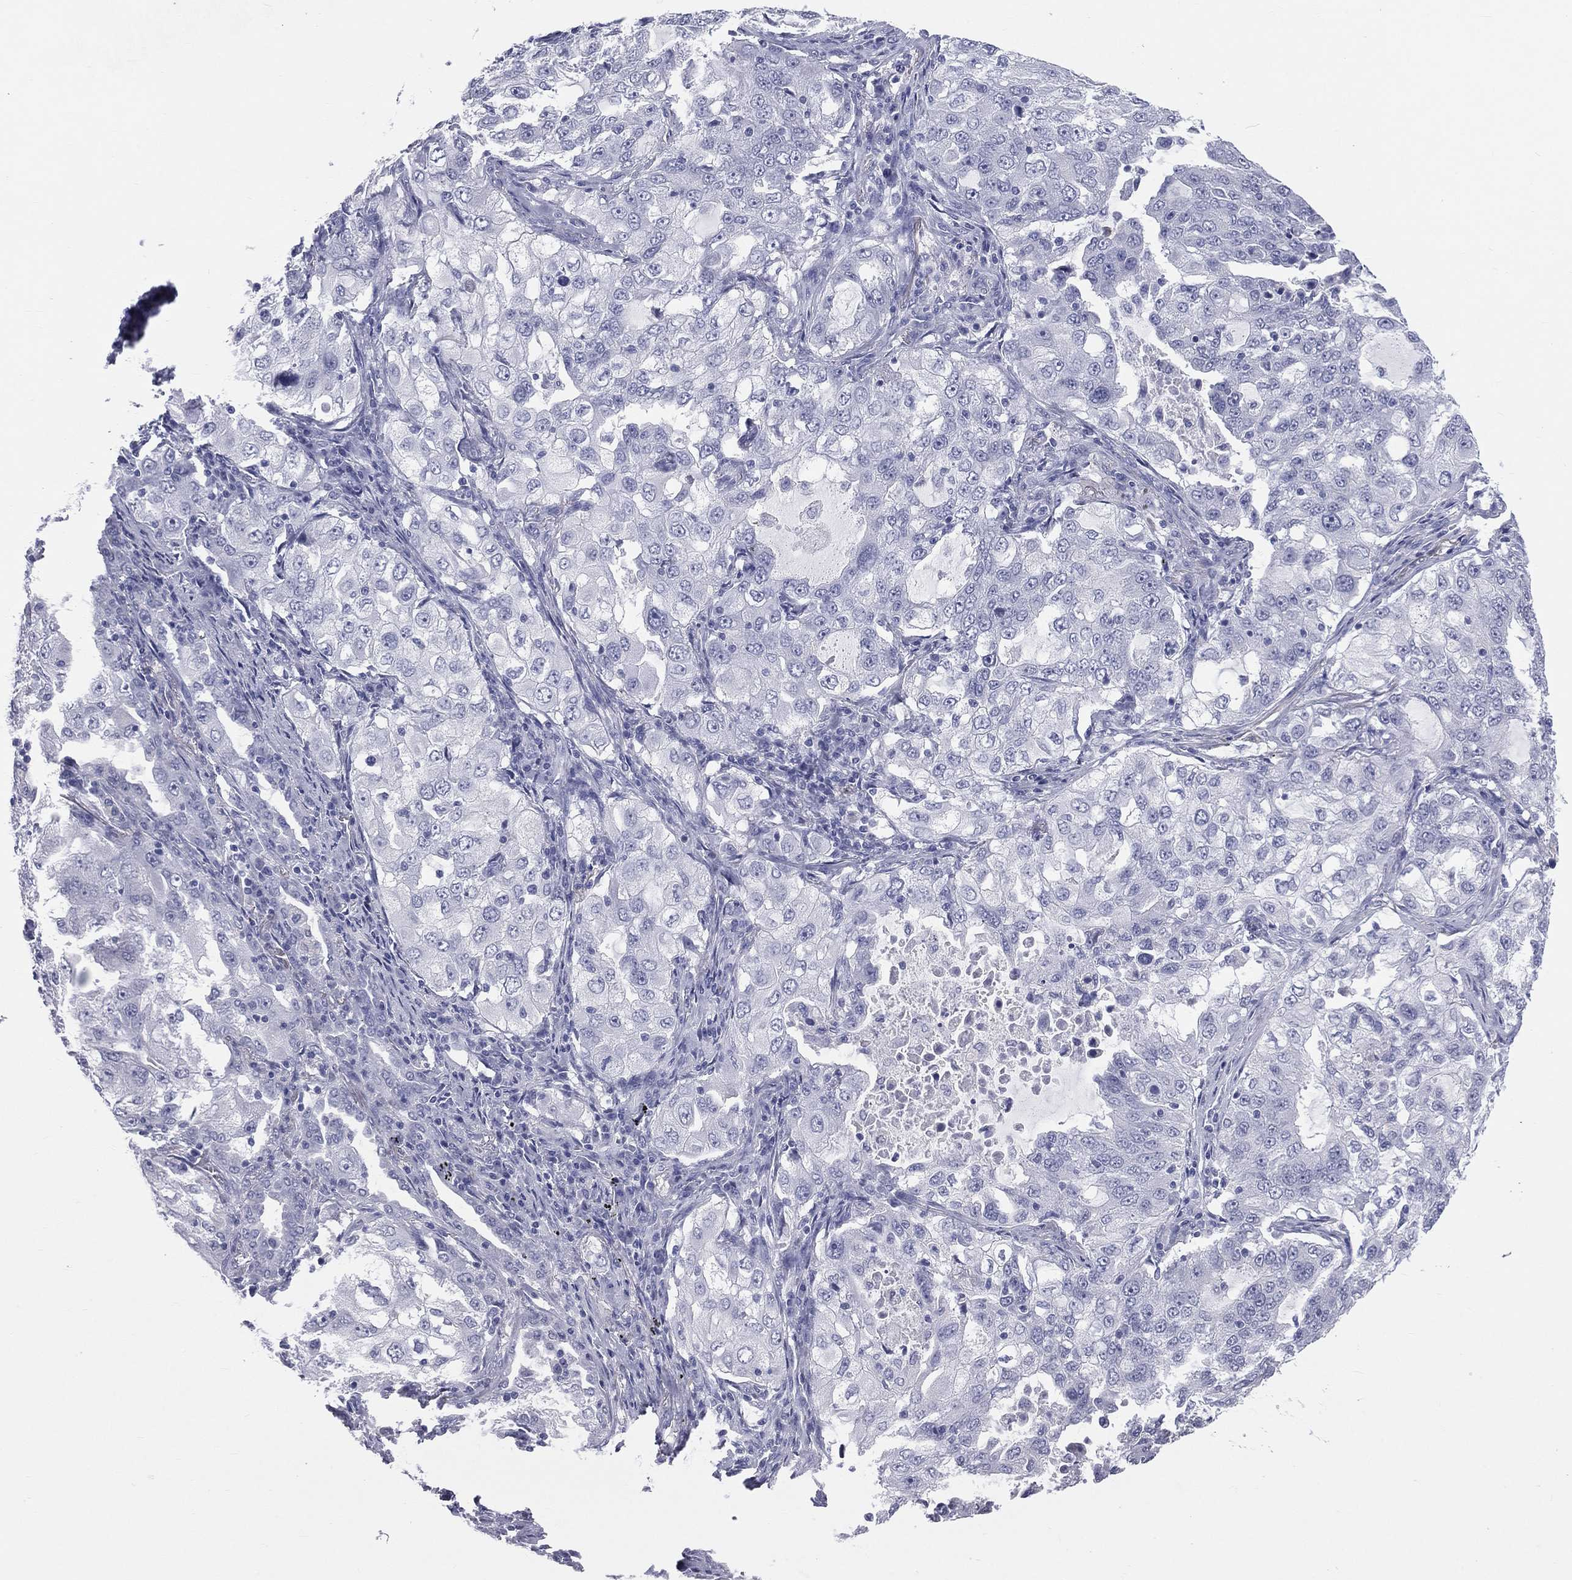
{"staining": {"intensity": "negative", "quantity": "none", "location": "none"}, "tissue": "lung cancer", "cell_type": "Tumor cells", "image_type": "cancer", "snomed": [{"axis": "morphology", "description": "Adenocarcinoma, NOS"}, {"axis": "topography", "description": "Lung"}], "caption": "An image of human lung cancer (adenocarcinoma) is negative for staining in tumor cells. (DAB (3,3'-diaminobenzidine) immunohistochemistry (IHC) visualized using brightfield microscopy, high magnification).", "gene": "MLN", "patient": {"sex": "female", "age": 61}}